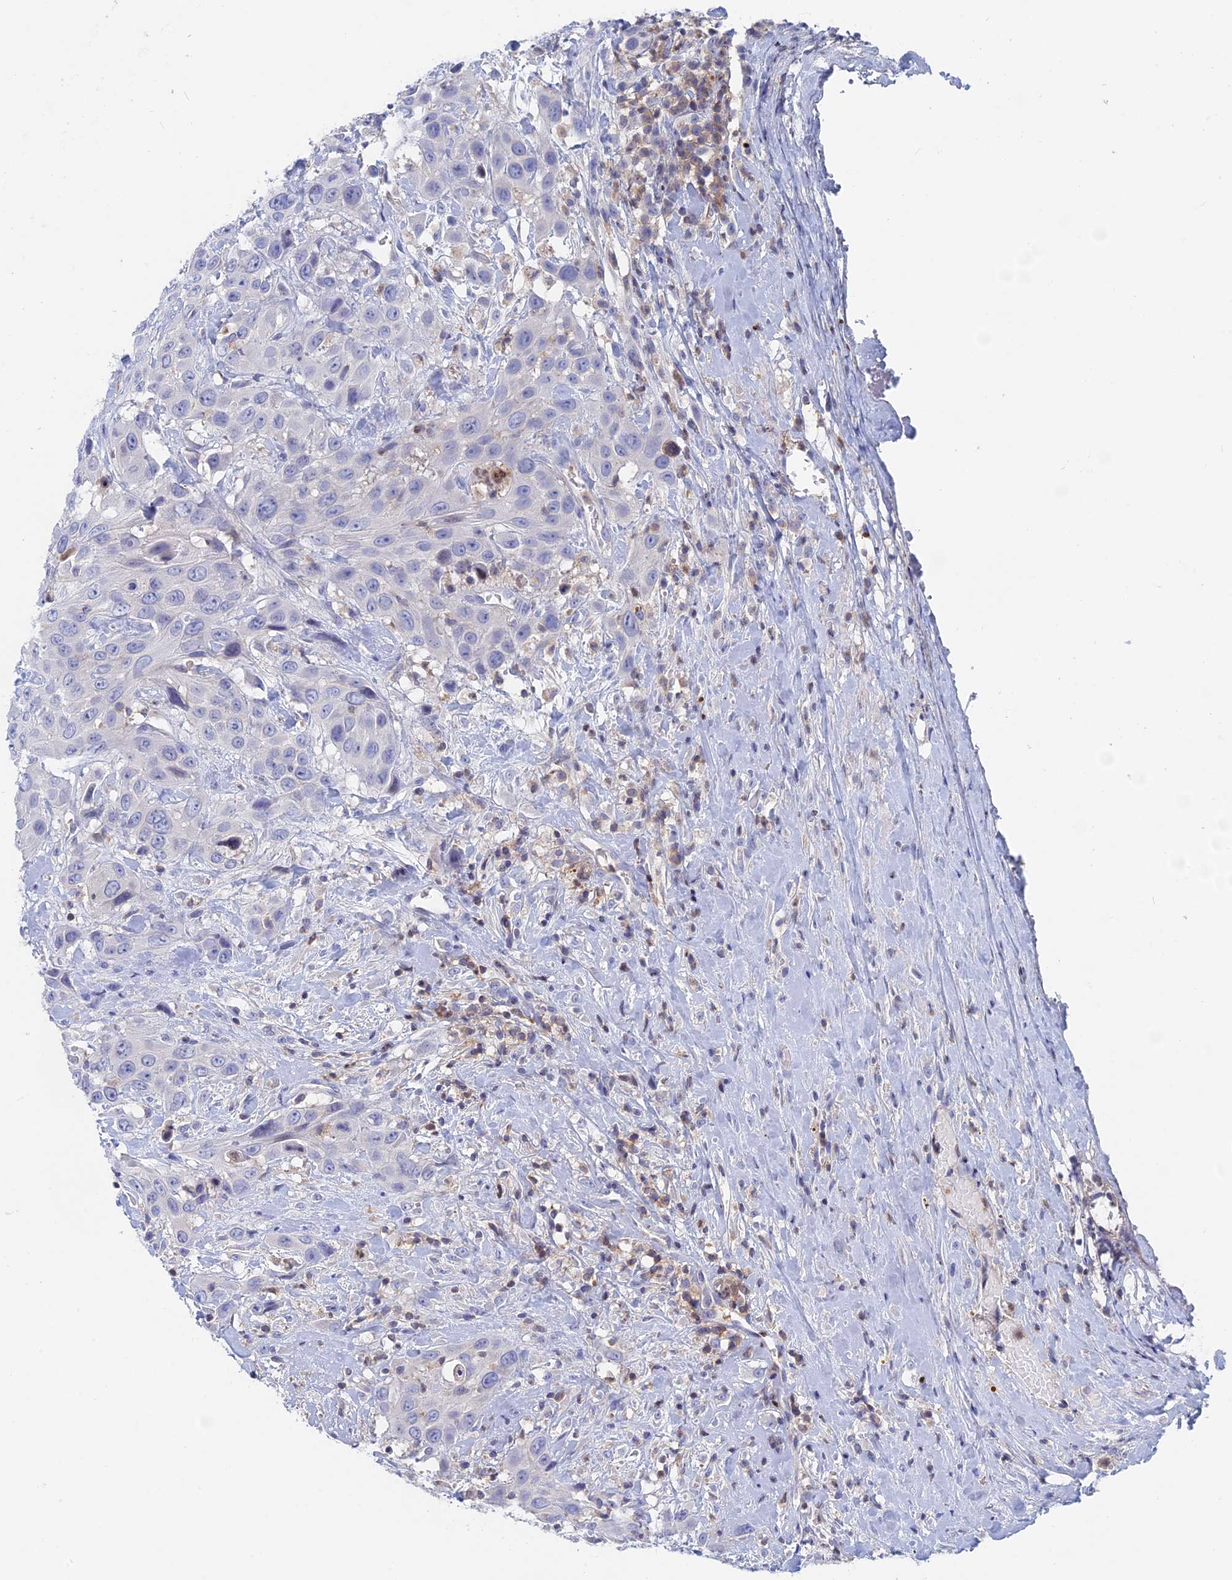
{"staining": {"intensity": "negative", "quantity": "none", "location": "none"}, "tissue": "head and neck cancer", "cell_type": "Tumor cells", "image_type": "cancer", "snomed": [{"axis": "morphology", "description": "Squamous cell carcinoma, NOS"}, {"axis": "topography", "description": "Head-Neck"}], "caption": "IHC micrograph of neoplastic tissue: head and neck squamous cell carcinoma stained with DAB exhibits no significant protein positivity in tumor cells.", "gene": "ACP7", "patient": {"sex": "male", "age": 81}}